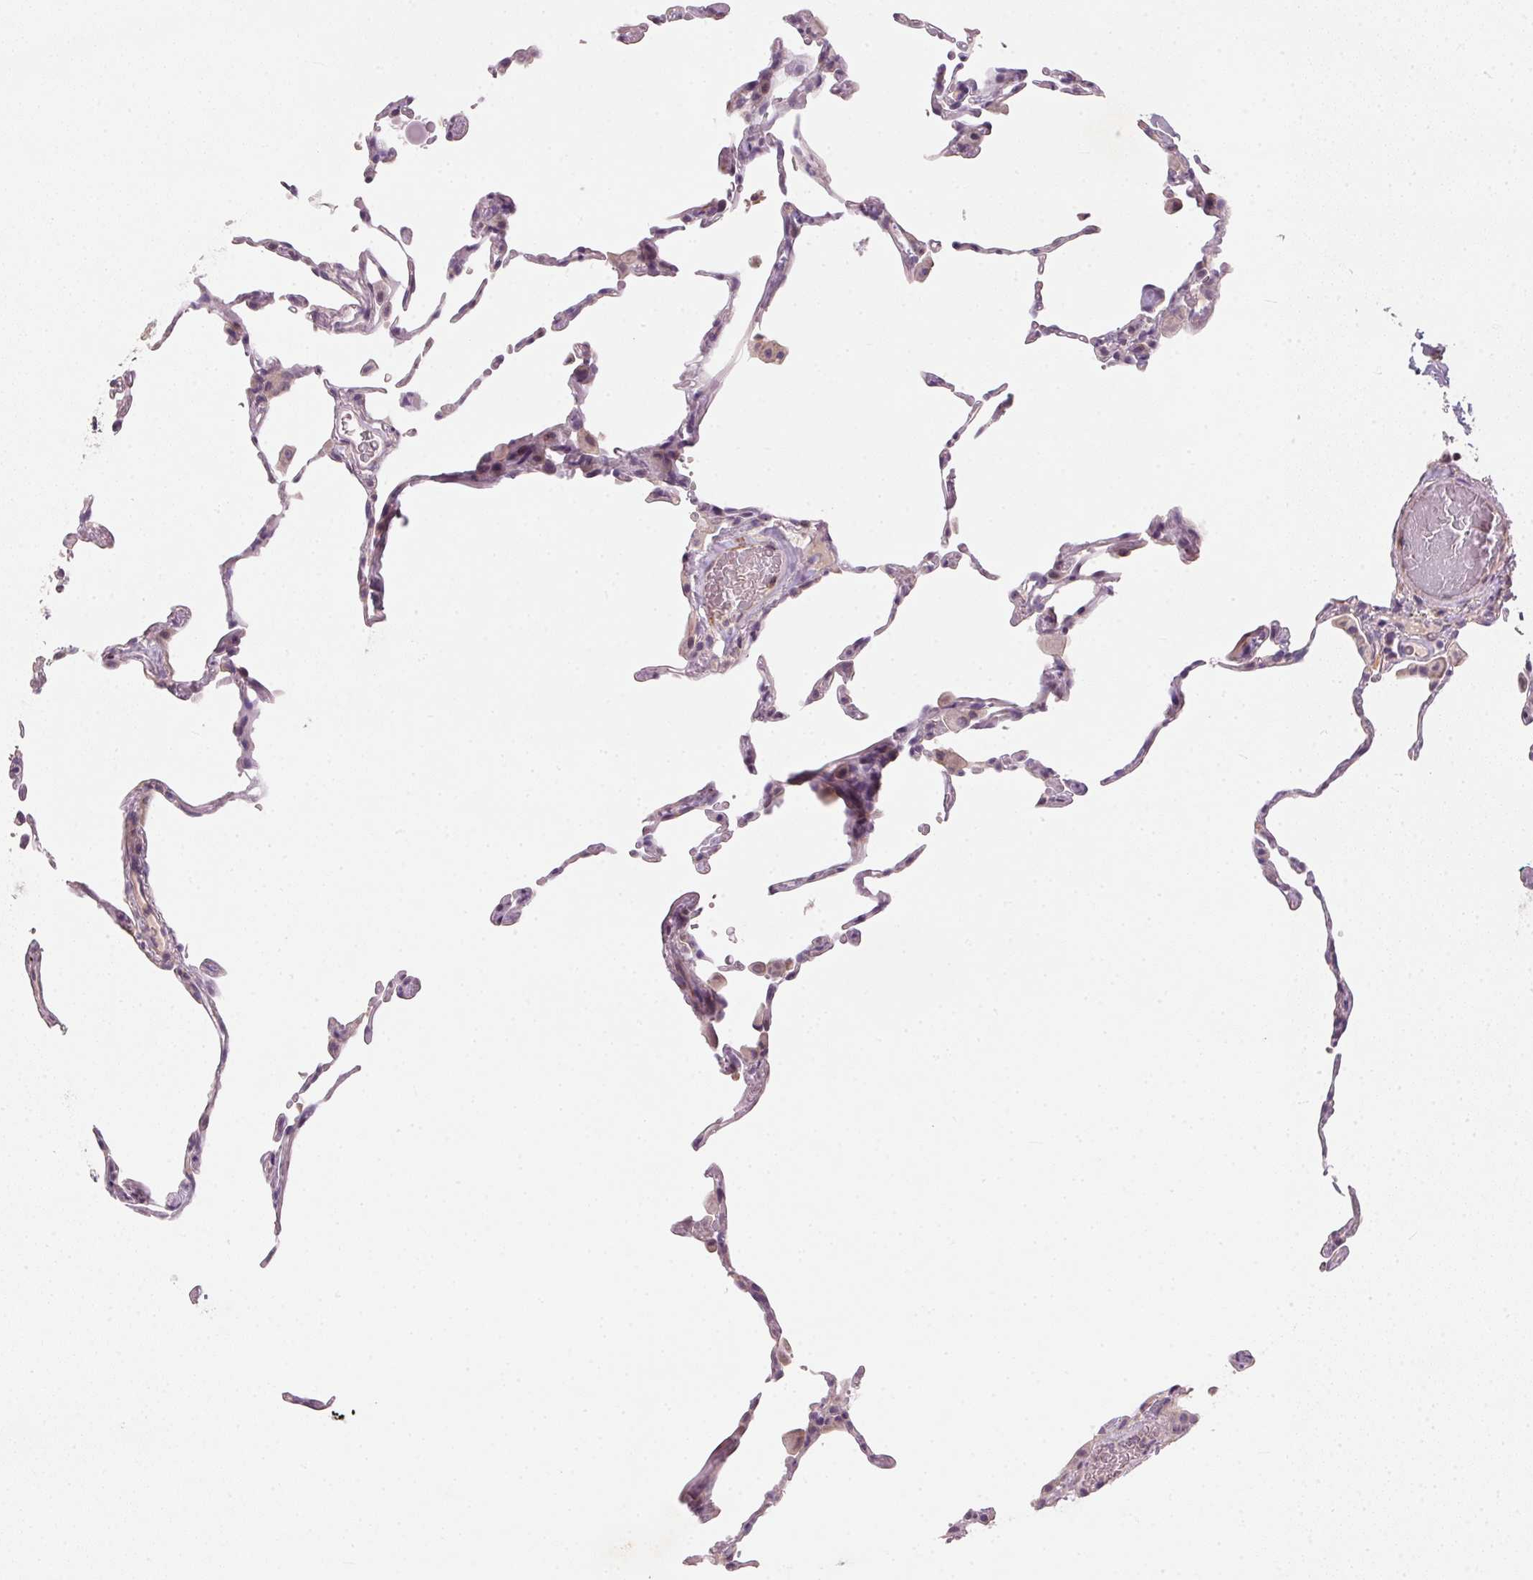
{"staining": {"intensity": "weak", "quantity": "<25%", "location": "cytoplasmic/membranous"}, "tissue": "lung", "cell_type": "Alveolar cells", "image_type": "normal", "snomed": [{"axis": "morphology", "description": "Normal tissue, NOS"}, {"axis": "topography", "description": "Lung"}], "caption": "The micrograph displays no staining of alveolar cells in unremarkable lung.", "gene": "KCNK15", "patient": {"sex": "female", "age": 57}}